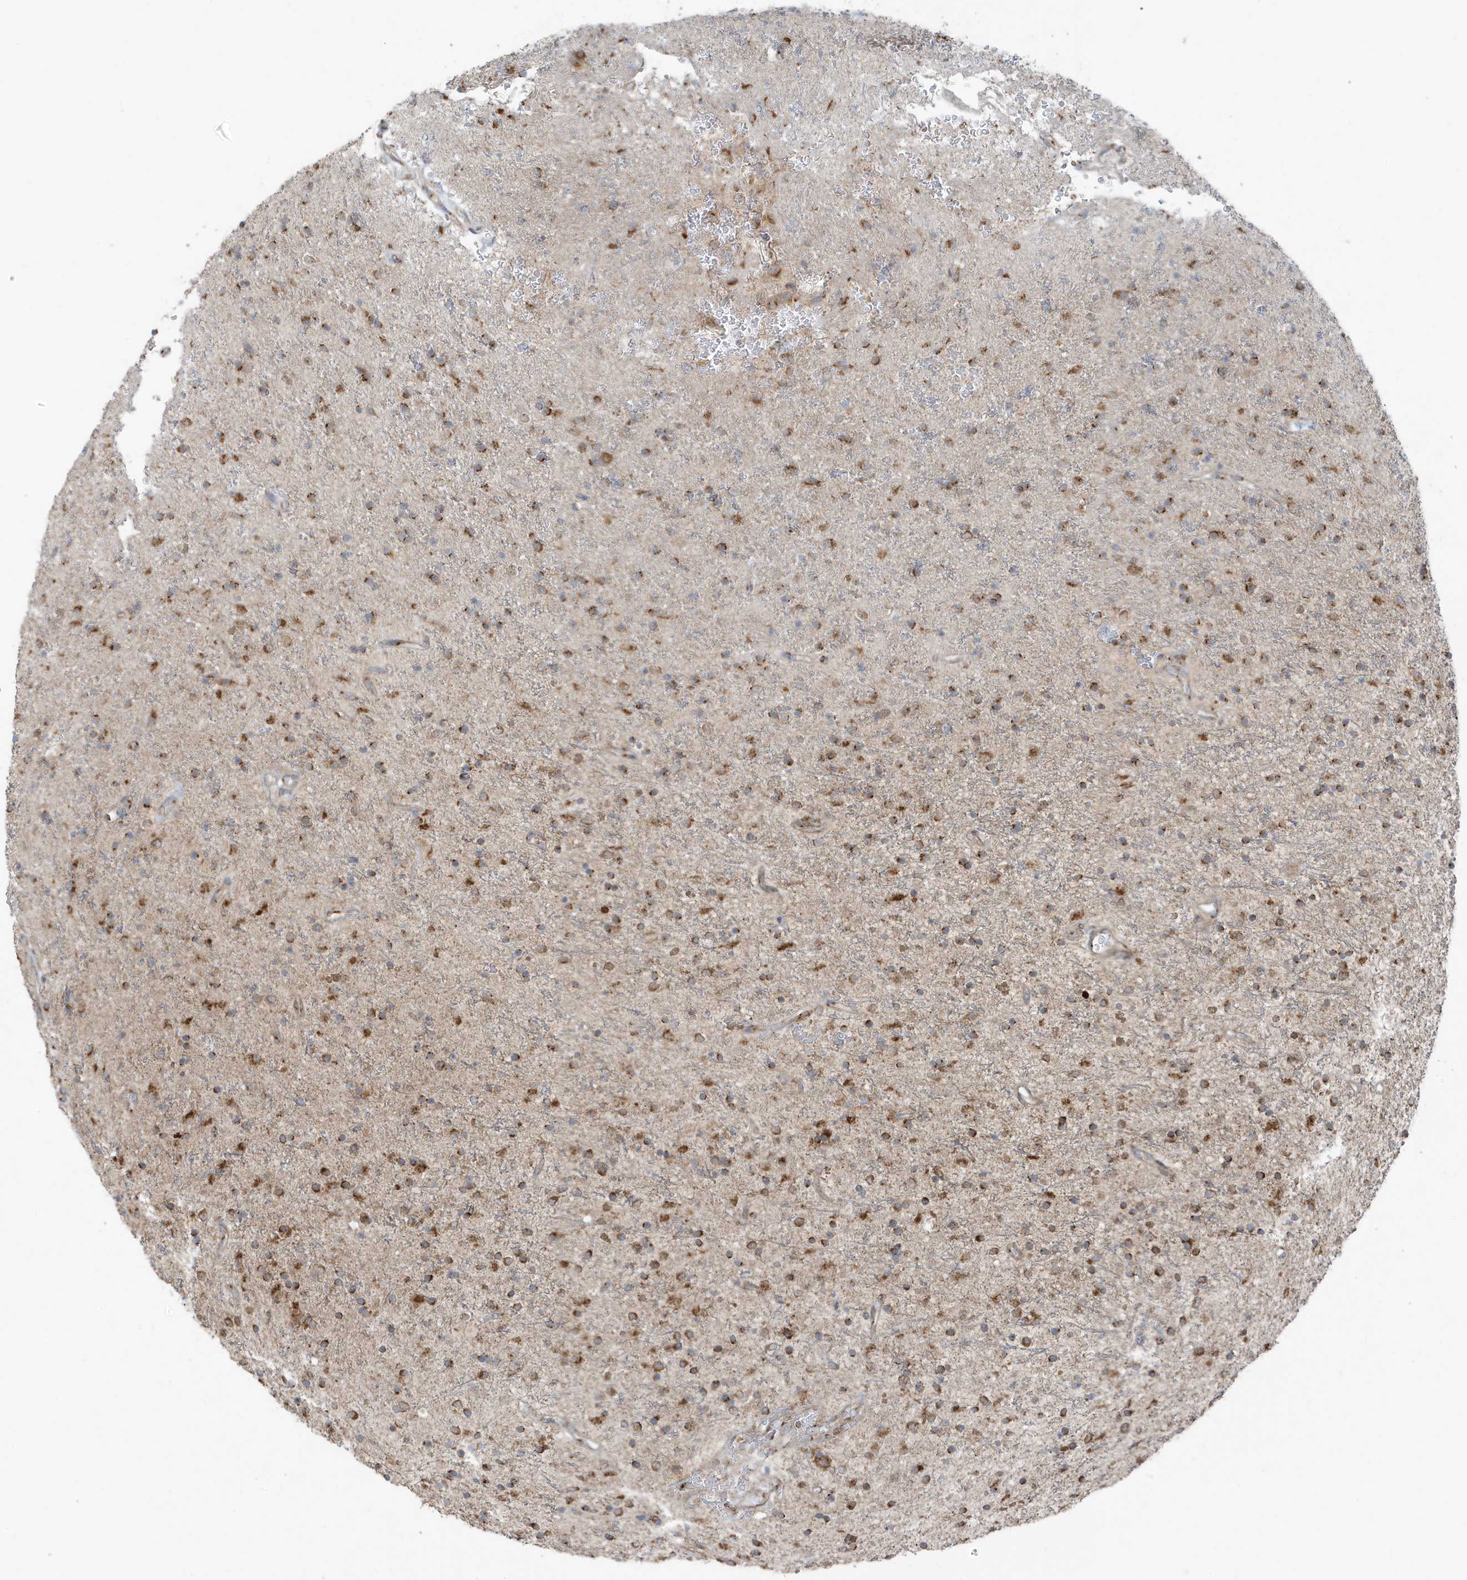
{"staining": {"intensity": "moderate", "quantity": ">75%", "location": "cytoplasmic/membranous"}, "tissue": "glioma", "cell_type": "Tumor cells", "image_type": "cancer", "snomed": [{"axis": "morphology", "description": "Glioma, malignant, High grade"}, {"axis": "topography", "description": "Brain"}], "caption": "This histopathology image reveals IHC staining of human malignant glioma (high-grade), with medium moderate cytoplasmic/membranous positivity in about >75% of tumor cells.", "gene": "GOLGA4", "patient": {"sex": "male", "age": 34}}